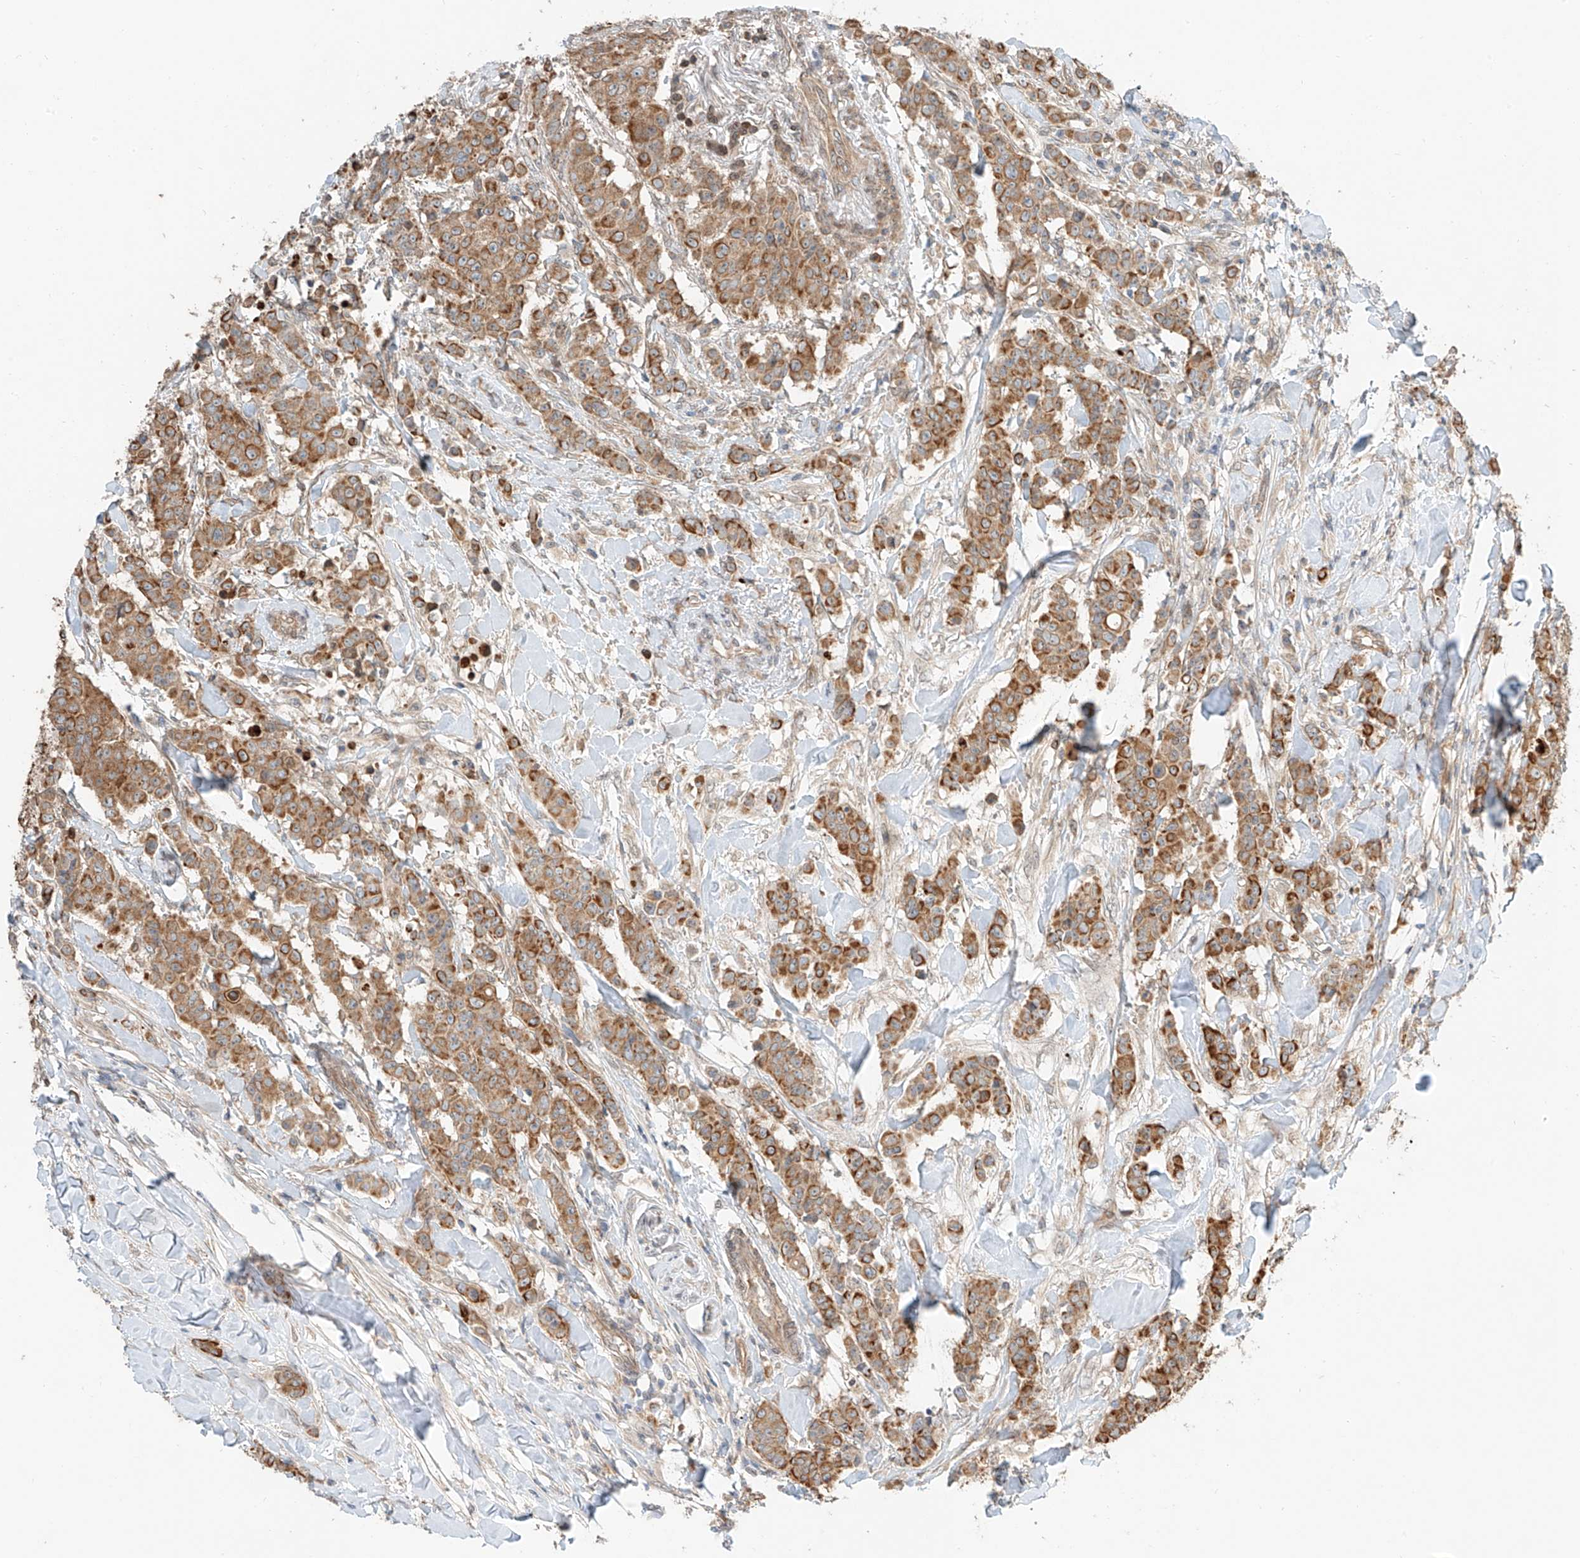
{"staining": {"intensity": "moderate", "quantity": ">75%", "location": "cytoplasmic/membranous"}, "tissue": "breast cancer", "cell_type": "Tumor cells", "image_type": "cancer", "snomed": [{"axis": "morphology", "description": "Duct carcinoma"}, {"axis": "topography", "description": "Breast"}], "caption": "About >75% of tumor cells in breast cancer demonstrate moderate cytoplasmic/membranous protein staining as visualized by brown immunohistochemical staining.", "gene": "CEP162", "patient": {"sex": "female", "age": 40}}